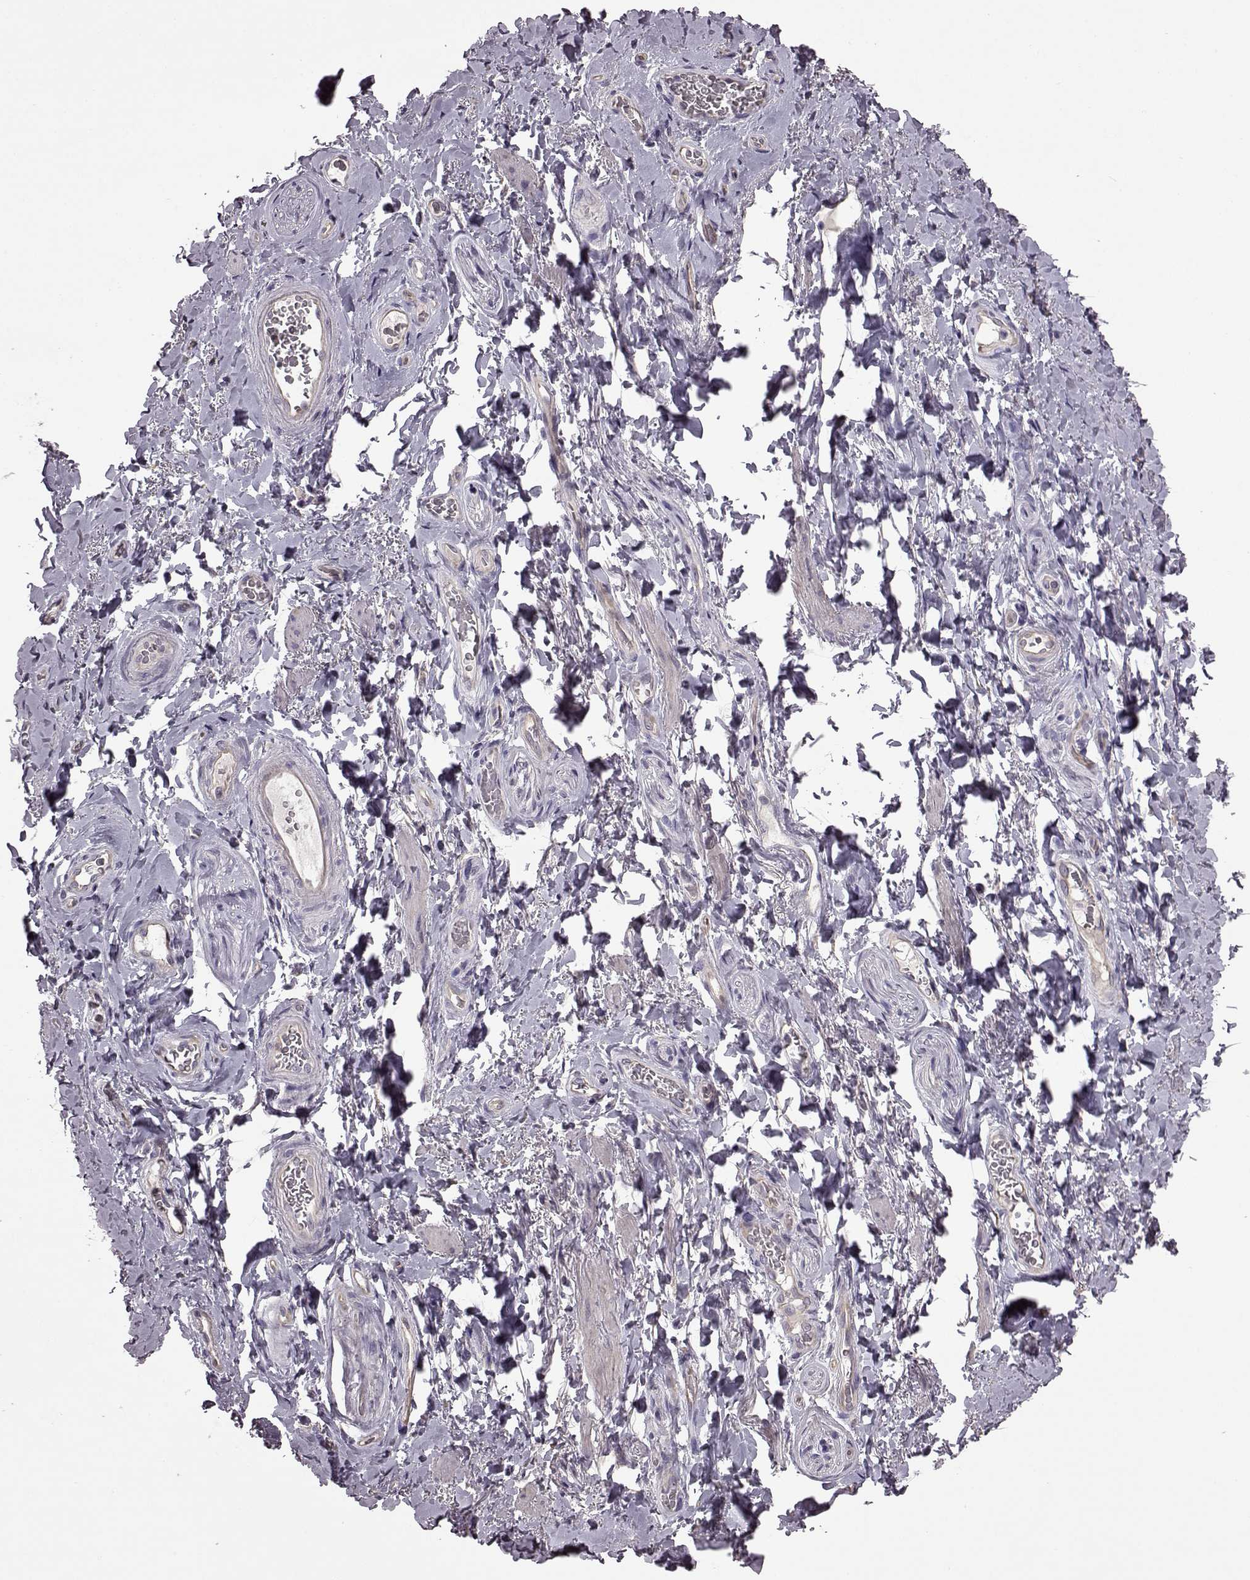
{"staining": {"intensity": "negative", "quantity": "none", "location": "none"}, "tissue": "adipose tissue", "cell_type": "Adipocytes", "image_type": "normal", "snomed": [{"axis": "morphology", "description": "Normal tissue, NOS"}, {"axis": "topography", "description": "Anal"}, {"axis": "topography", "description": "Peripheral nerve tissue"}], "caption": "DAB (3,3'-diaminobenzidine) immunohistochemical staining of unremarkable adipose tissue shows no significant expression in adipocytes.", "gene": "EDDM3B", "patient": {"sex": "male", "age": 53}}